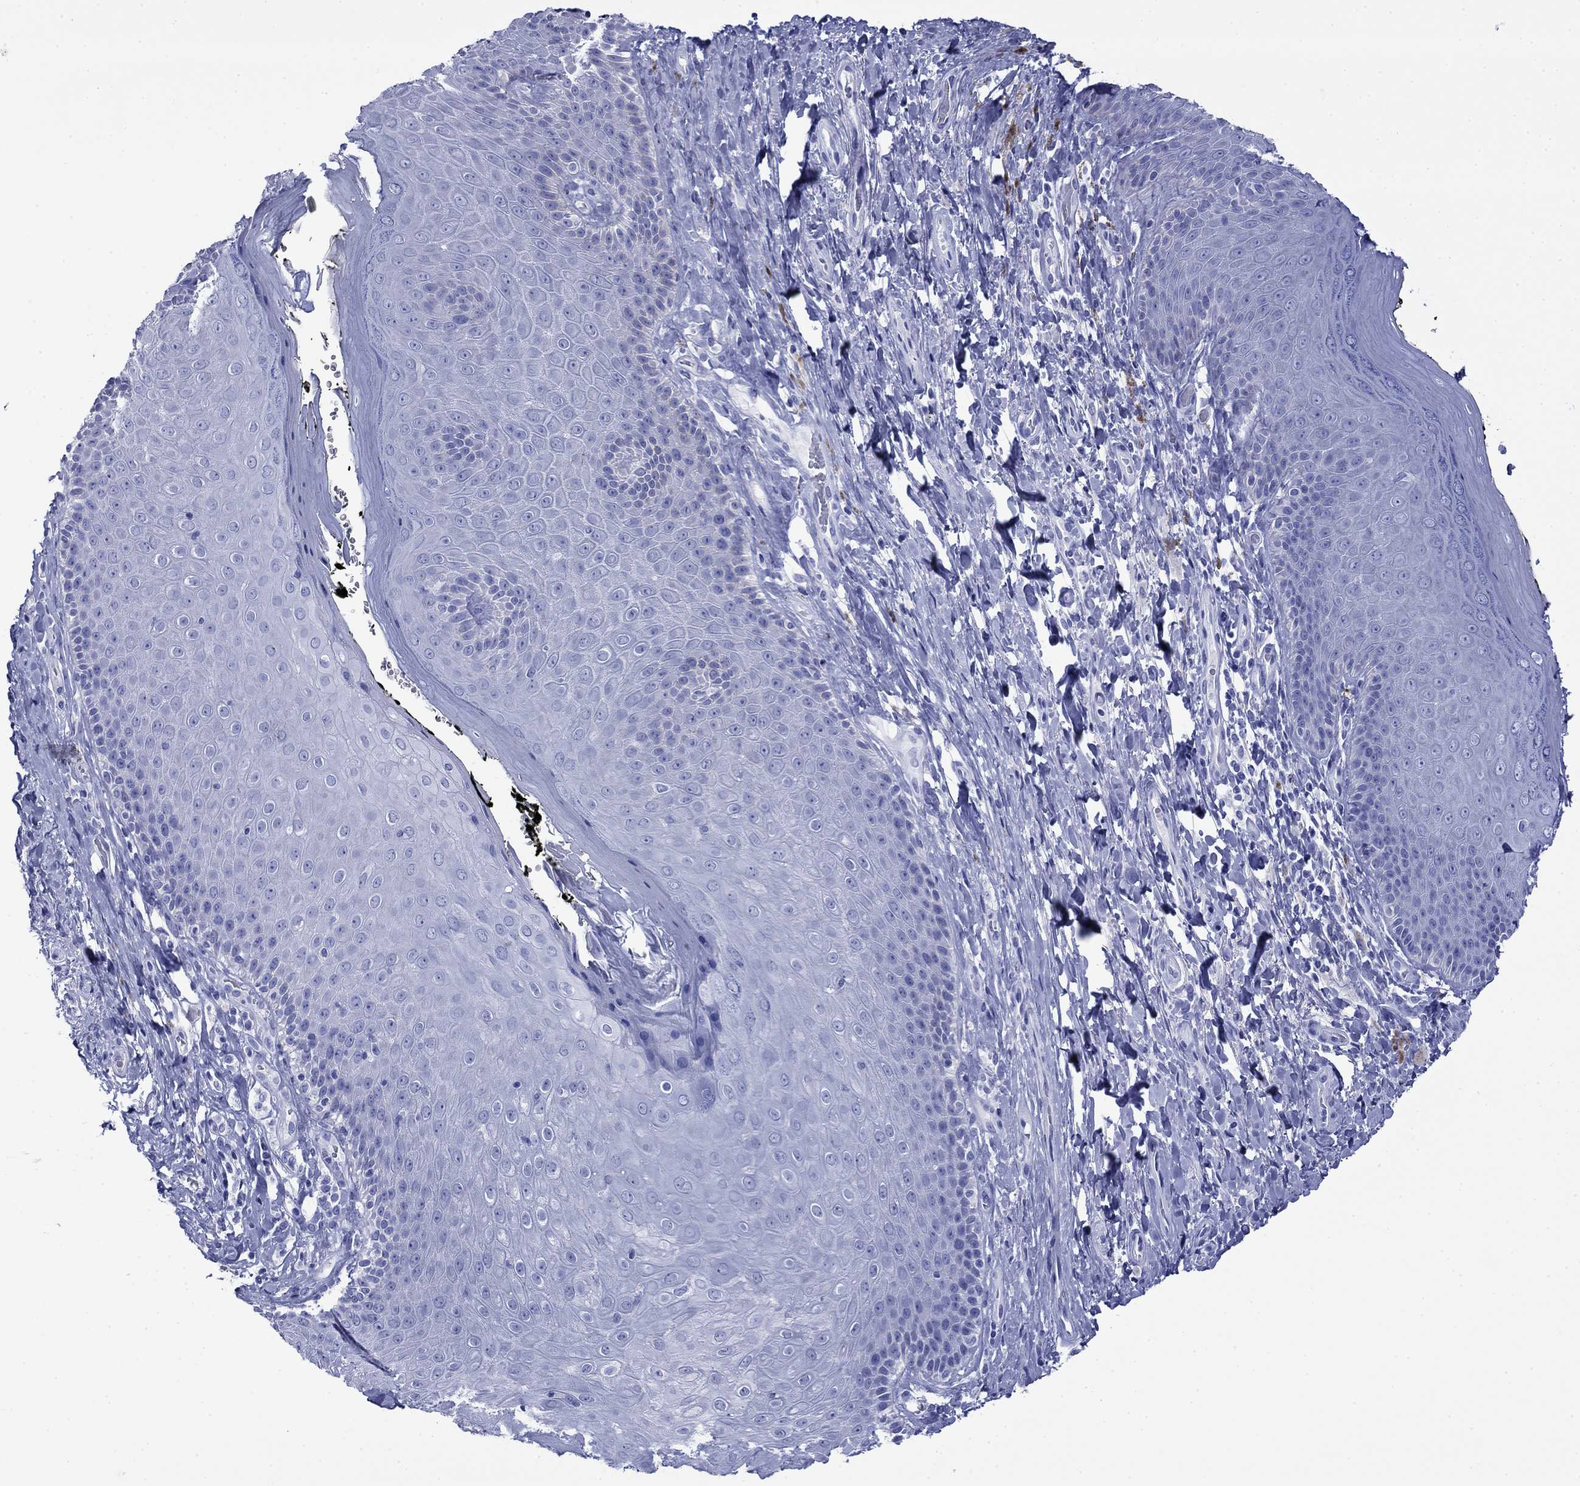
{"staining": {"intensity": "negative", "quantity": "none", "location": "none"}, "tissue": "skin", "cell_type": "Epidermal cells", "image_type": "normal", "snomed": [{"axis": "morphology", "description": "Normal tissue, NOS"}, {"axis": "topography", "description": "Skeletal muscle"}, {"axis": "topography", "description": "Anal"}, {"axis": "topography", "description": "Peripheral nerve tissue"}], "caption": "Epidermal cells show no significant protein staining in unremarkable skin.", "gene": "GIP", "patient": {"sex": "male", "age": 53}}